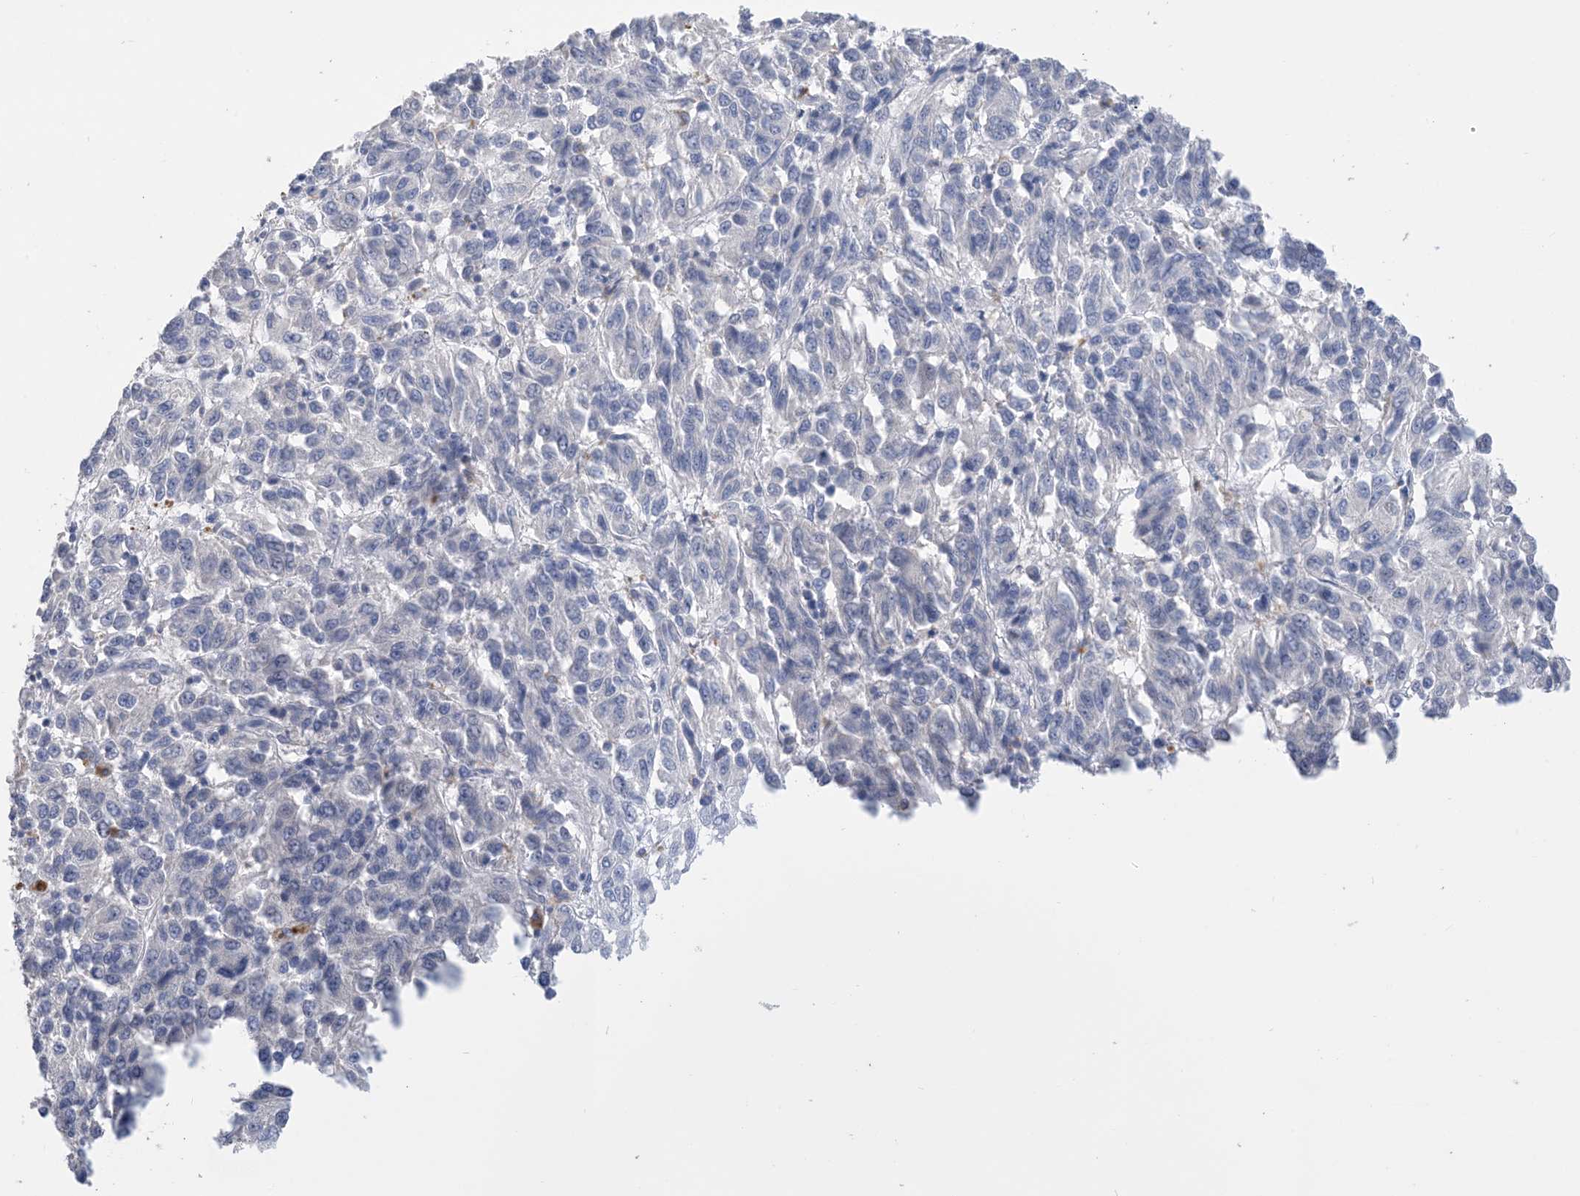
{"staining": {"intensity": "negative", "quantity": "none", "location": "none"}, "tissue": "melanoma", "cell_type": "Tumor cells", "image_type": "cancer", "snomed": [{"axis": "morphology", "description": "Malignant melanoma, NOS"}, {"axis": "topography", "description": "Skin"}], "caption": "IHC image of neoplastic tissue: human melanoma stained with DAB (3,3'-diaminobenzidine) exhibits no significant protein staining in tumor cells.", "gene": "DSC3", "patient": {"sex": "female", "age": 82}}